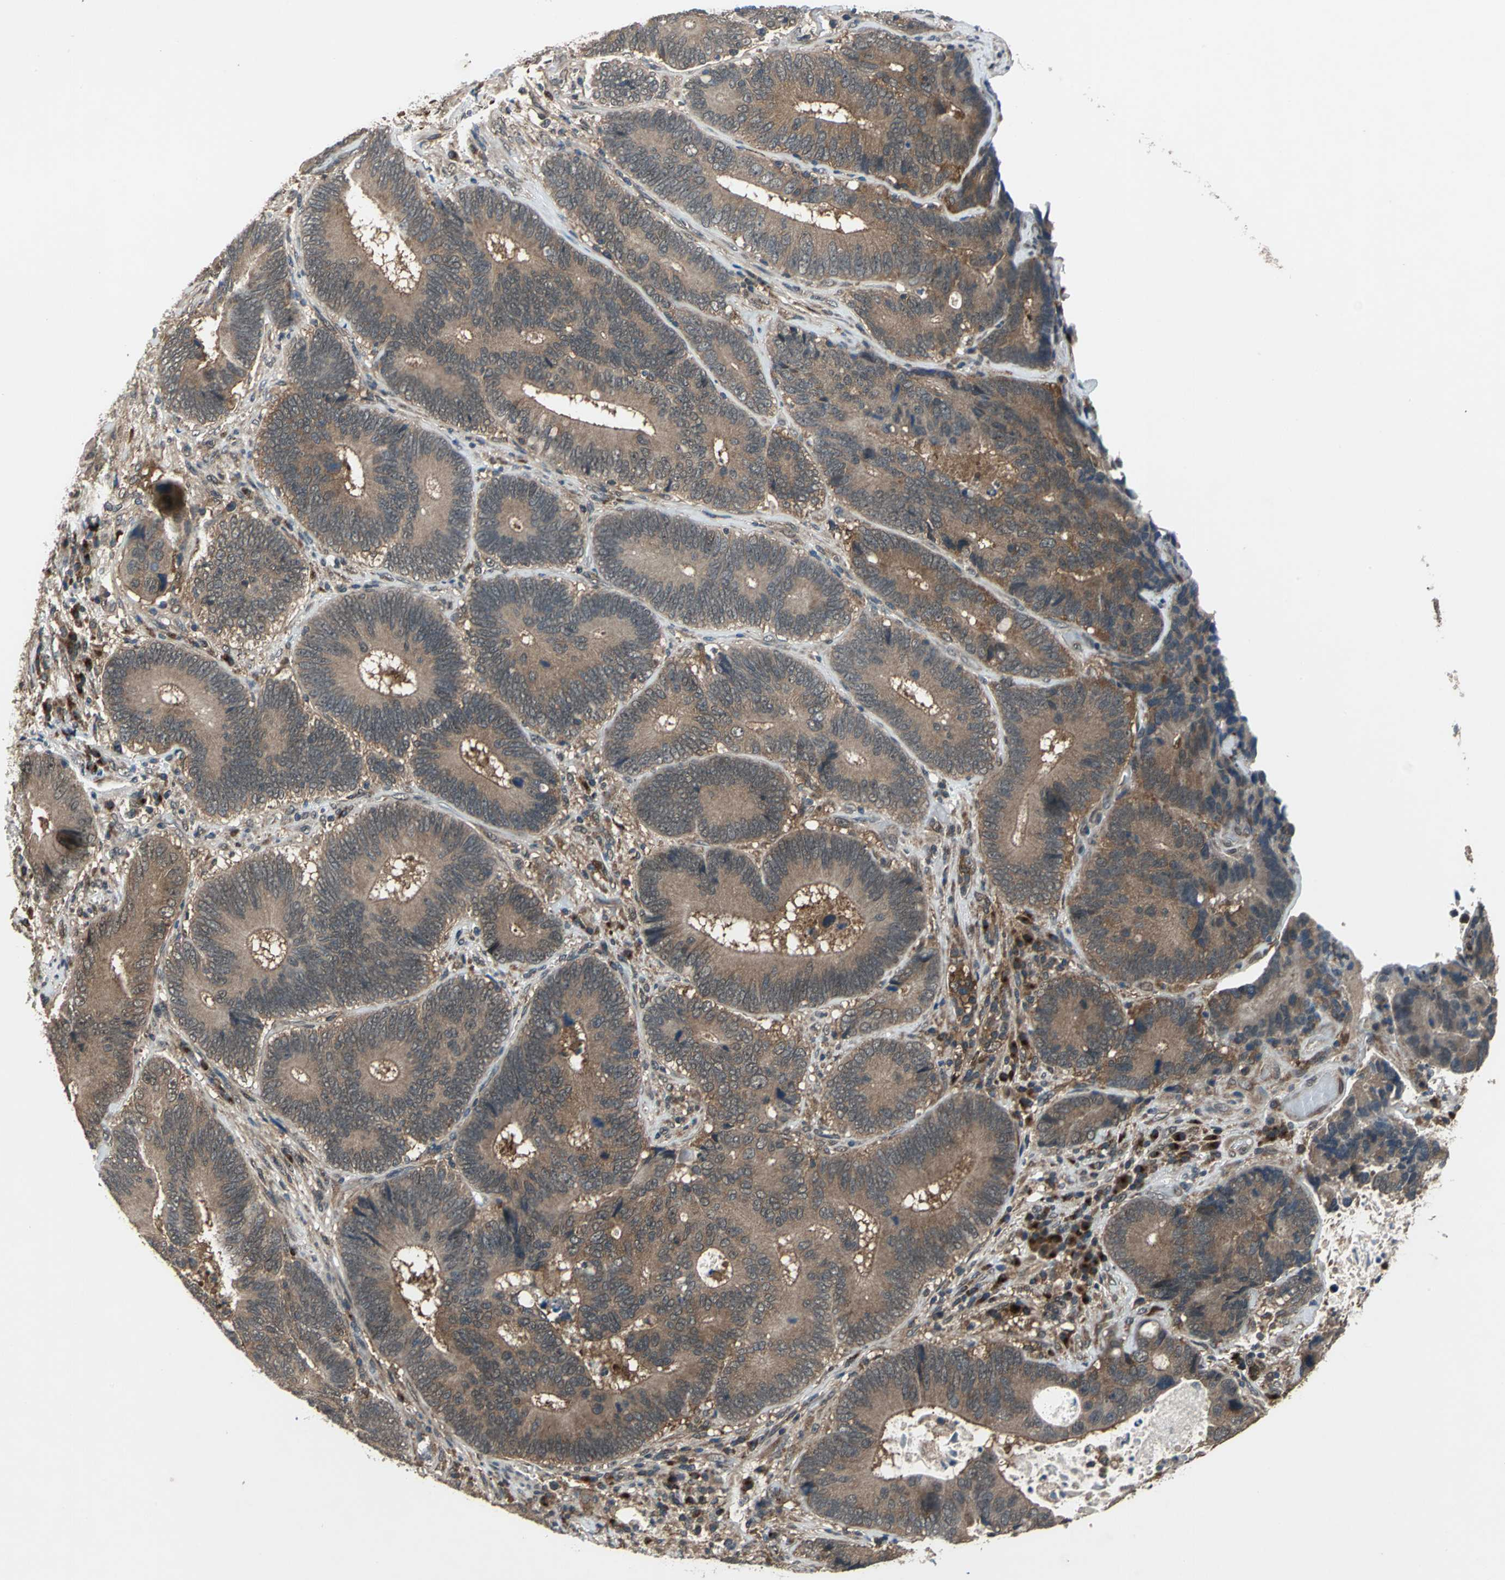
{"staining": {"intensity": "moderate", "quantity": ">75%", "location": "cytoplasmic/membranous"}, "tissue": "colorectal cancer", "cell_type": "Tumor cells", "image_type": "cancer", "snomed": [{"axis": "morphology", "description": "Adenocarcinoma, NOS"}, {"axis": "topography", "description": "Colon"}], "caption": "Colorectal cancer (adenocarcinoma) stained for a protein displays moderate cytoplasmic/membranous positivity in tumor cells. Immunohistochemistry (ihc) stains the protein in brown and the nuclei are stained blue.", "gene": "NFKBIE", "patient": {"sex": "female", "age": 78}}